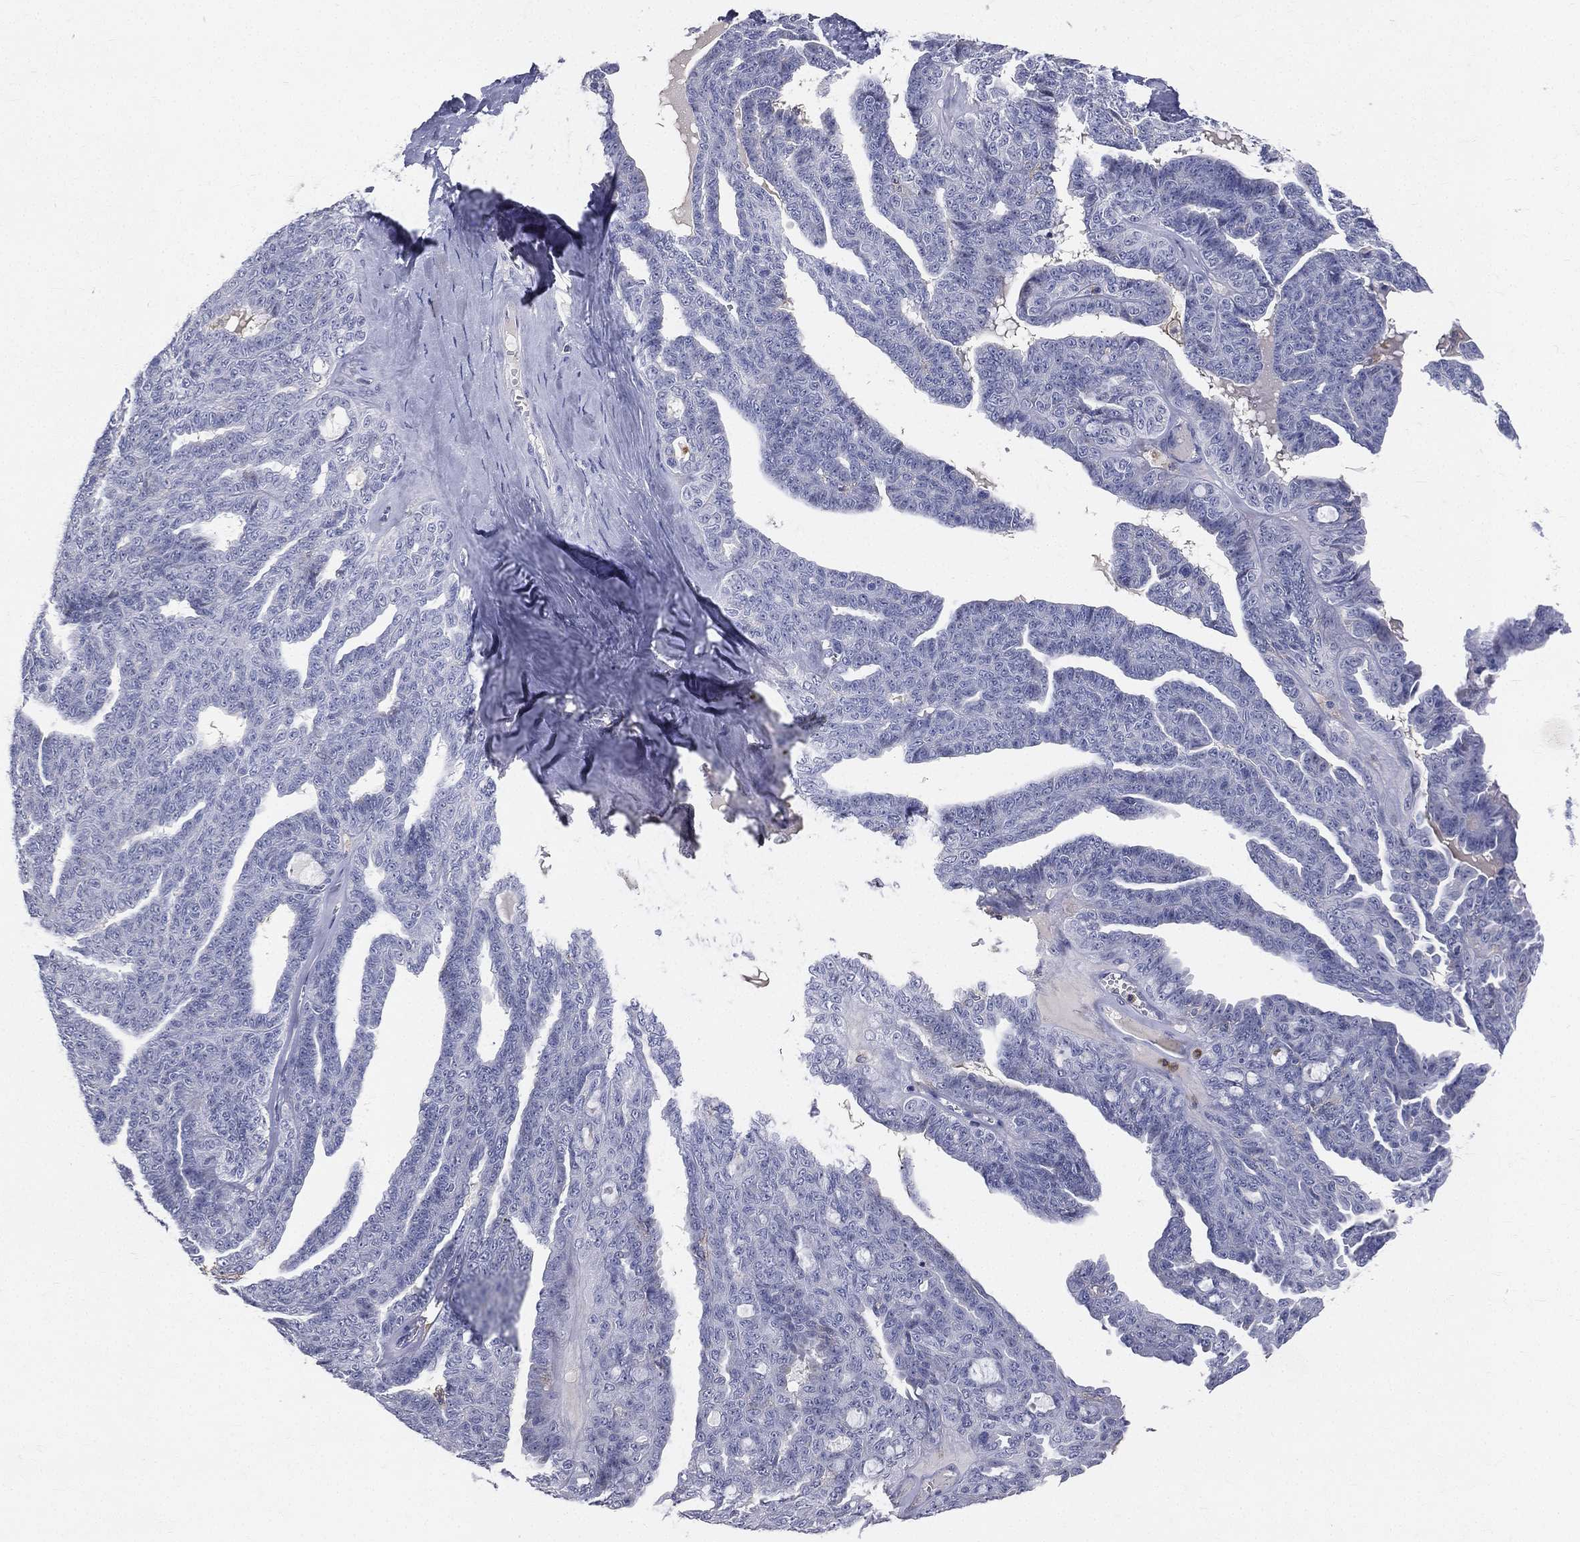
{"staining": {"intensity": "negative", "quantity": "none", "location": "none"}, "tissue": "ovarian cancer", "cell_type": "Tumor cells", "image_type": "cancer", "snomed": [{"axis": "morphology", "description": "Cystadenocarcinoma, serous, NOS"}, {"axis": "topography", "description": "Ovary"}], "caption": "The photomicrograph demonstrates no significant expression in tumor cells of ovarian cancer (serous cystadenocarcinoma).", "gene": "CD33", "patient": {"sex": "female", "age": 71}}